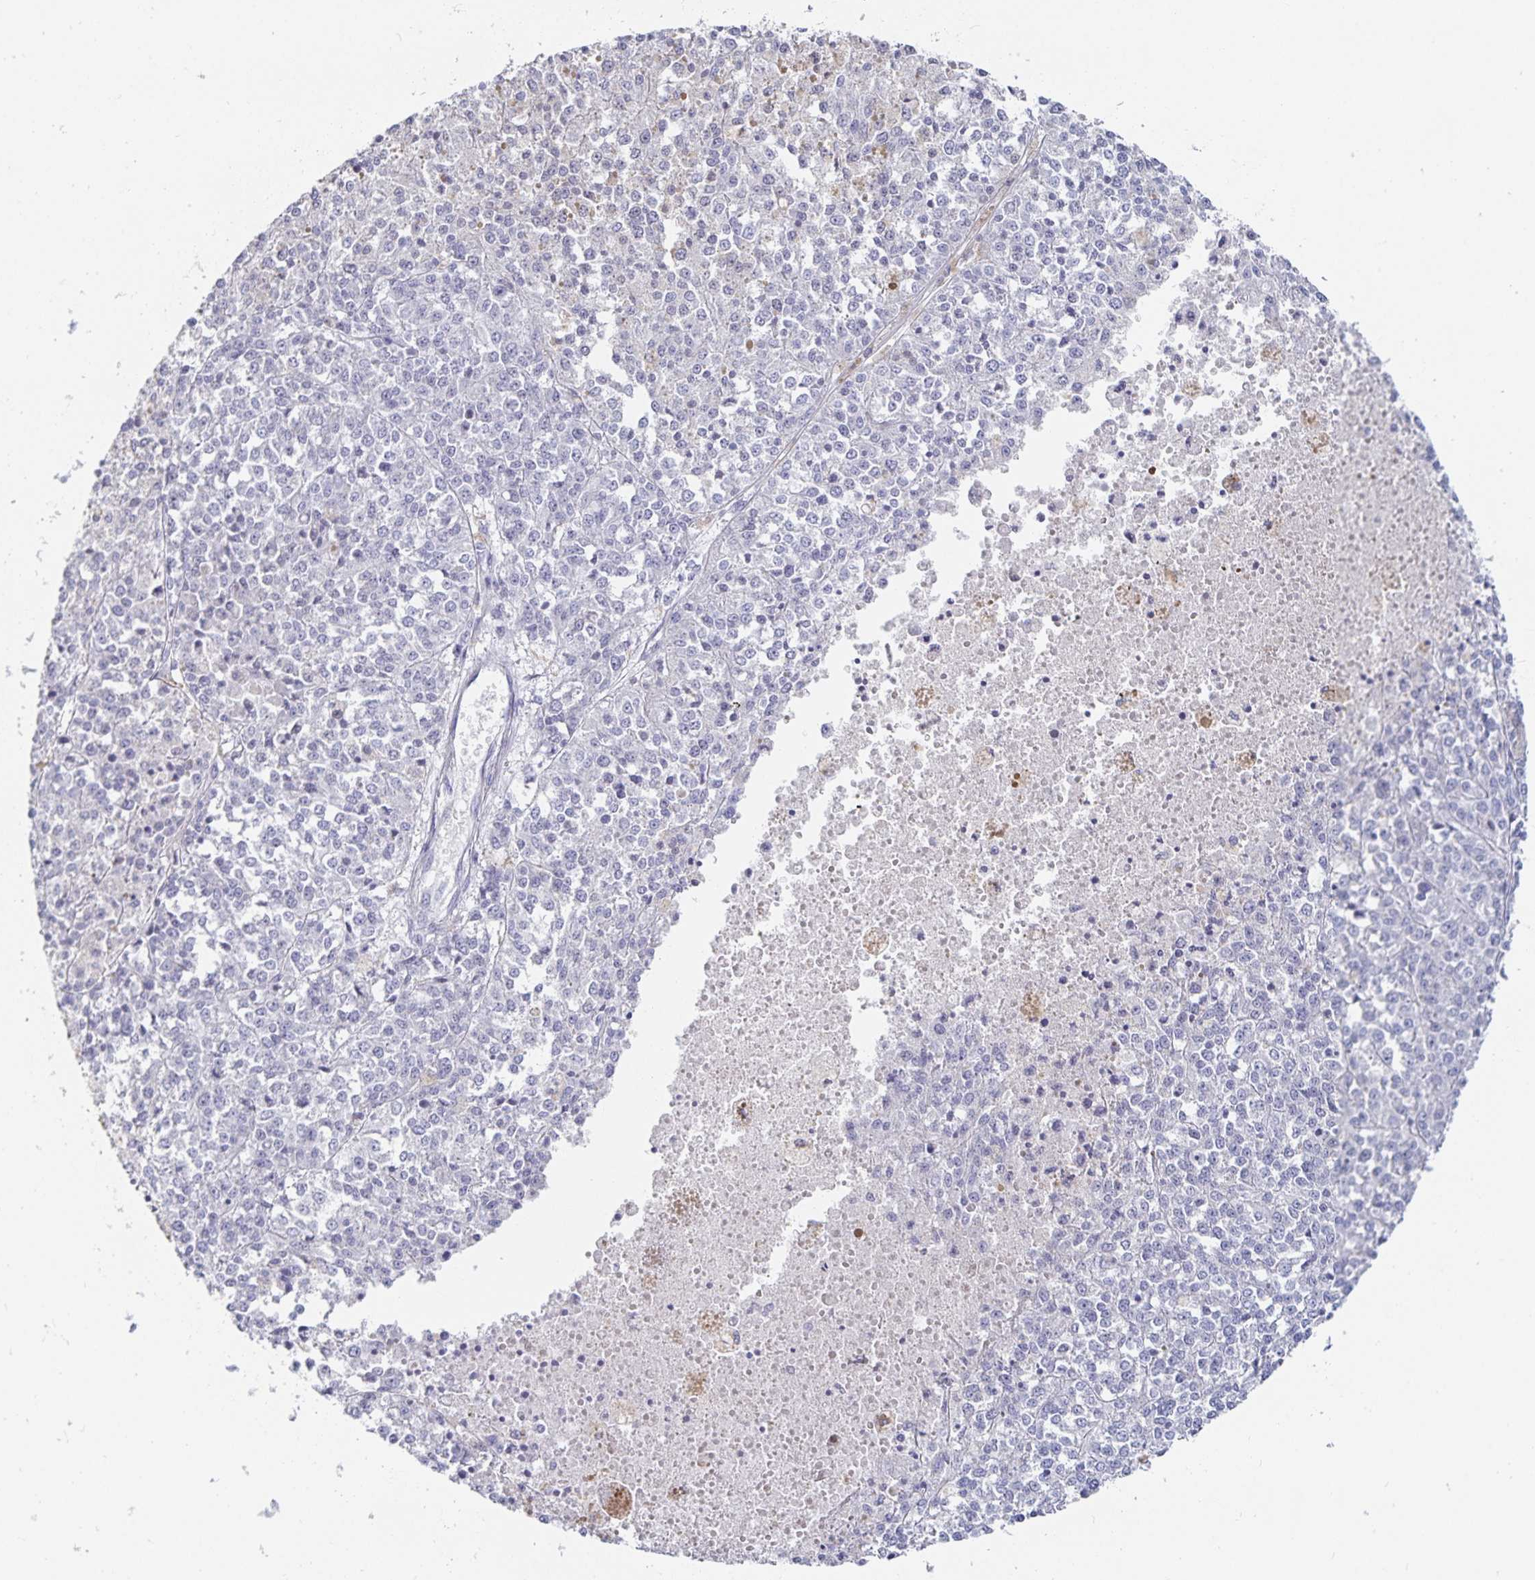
{"staining": {"intensity": "negative", "quantity": "none", "location": "none"}, "tissue": "melanoma", "cell_type": "Tumor cells", "image_type": "cancer", "snomed": [{"axis": "morphology", "description": "Malignant melanoma, Metastatic site"}, {"axis": "topography", "description": "Lymph node"}], "caption": "IHC photomicrograph of neoplastic tissue: human malignant melanoma (metastatic site) stained with DAB (3,3'-diaminobenzidine) reveals no significant protein positivity in tumor cells. (Immunohistochemistry (ihc), brightfield microscopy, high magnification).", "gene": "SFTPA1", "patient": {"sex": "female", "age": 64}}